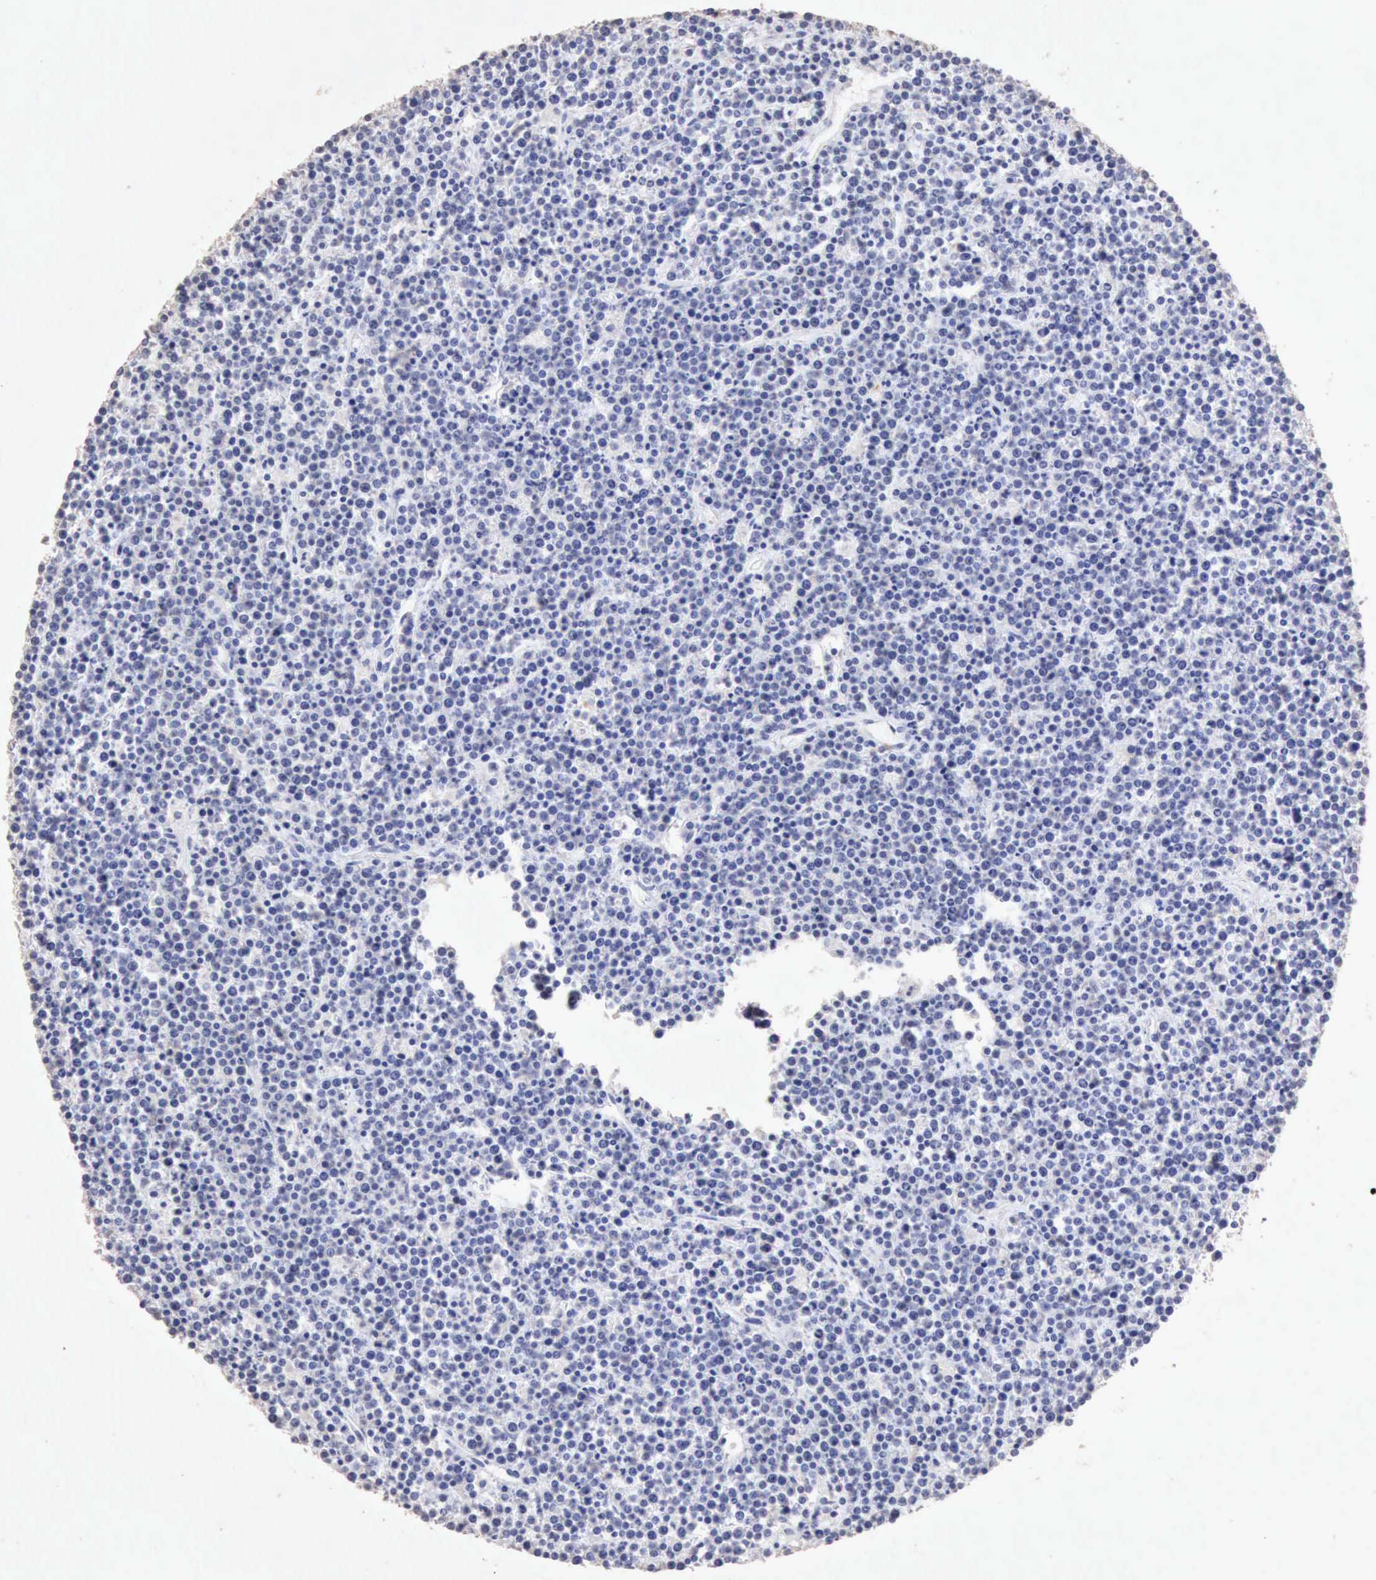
{"staining": {"intensity": "negative", "quantity": "none", "location": "none"}, "tissue": "lymphoma", "cell_type": "Tumor cells", "image_type": "cancer", "snomed": [{"axis": "morphology", "description": "Malignant lymphoma, non-Hodgkin's type, High grade"}, {"axis": "topography", "description": "Ovary"}], "caption": "The image exhibits no significant positivity in tumor cells of high-grade malignant lymphoma, non-Hodgkin's type. Nuclei are stained in blue.", "gene": "KRT6B", "patient": {"sex": "female", "age": 56}}